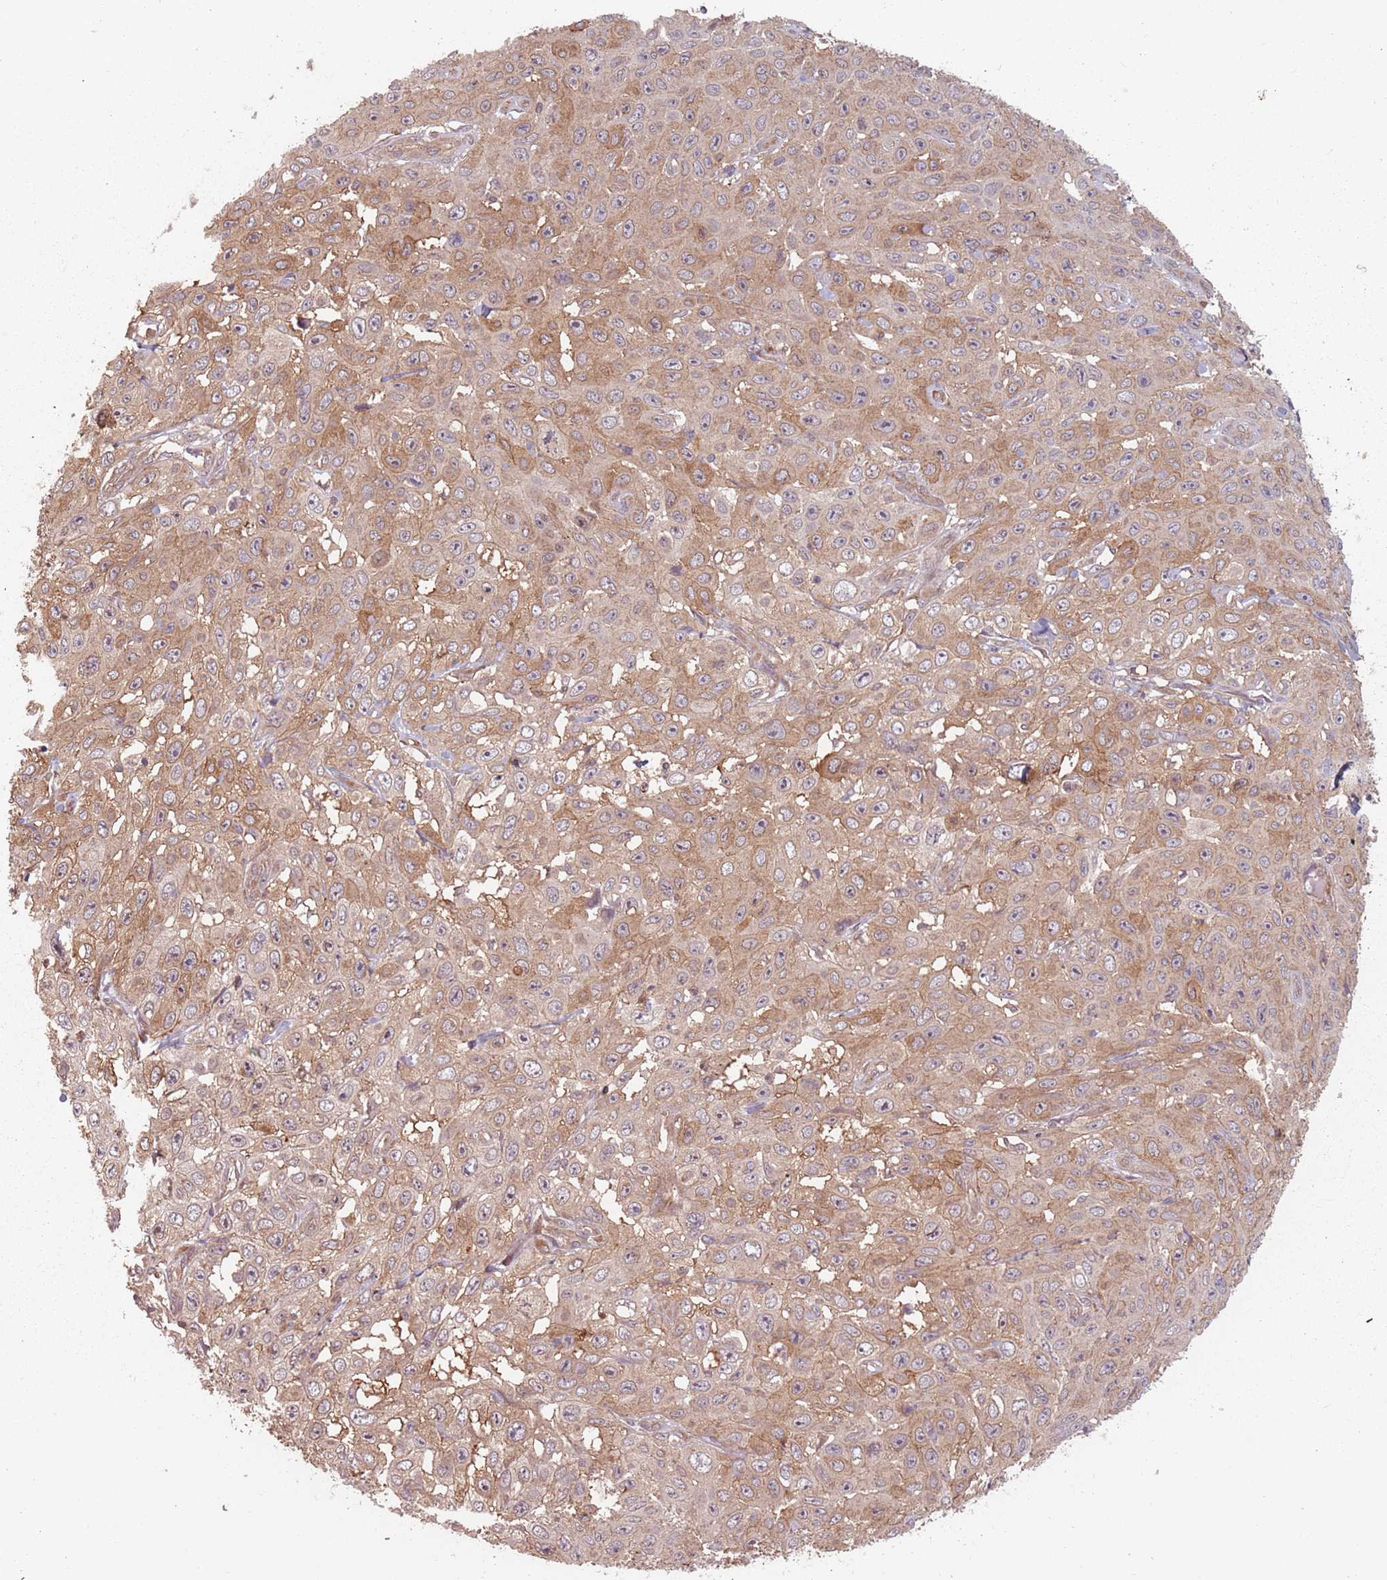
{"staining": {"intensity": "moderate", "quantity": "25%-75%", "location": "cytoplasmic/membranous"}, "tissue": "skin cancer", "cell_type": "Tumor cells", "image_type": "cancer", "snomed": [{"axis": "morphology", "description": "Squamous cell carcinoma, NOS"}, {"axis": "topography", "description": "Skin"}], "caption": "Protein staining reveals moderate cytoplasmic/membranous staining in approximately 25%-75% of tumor cells in skin cancer (squamous cell carcinoma).", "gene": "C3orf14", "patient": {"sex": "male", "age": 82}}